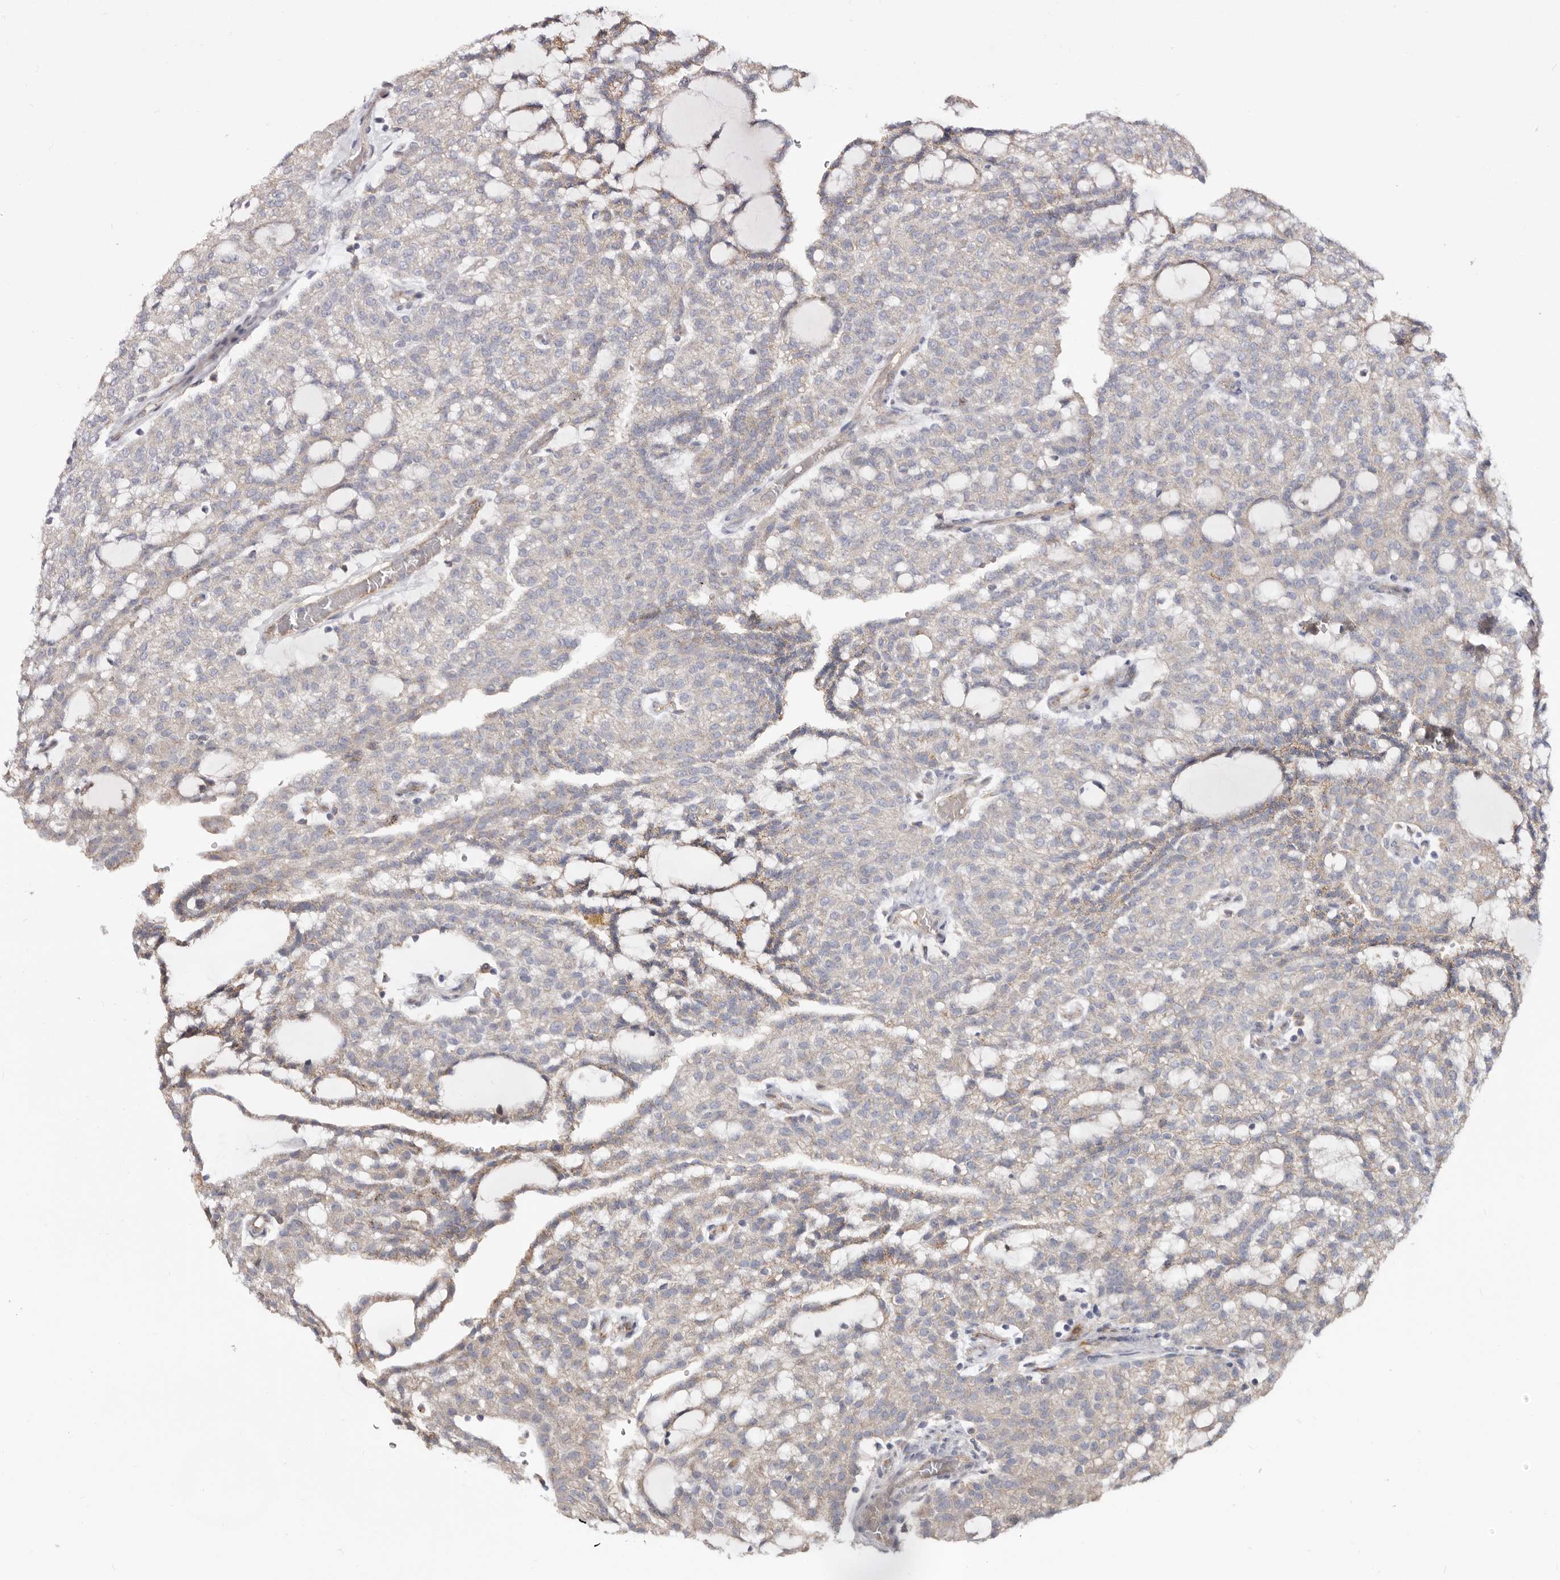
{"staining": {"intensity": "weak", "quantity": "<25%", "location": "cytoplasmic/membranous"}, "tissue": "renal cancer", "cell_type": "Tumor cells", "image_type": "cancer", "snomed": [{"axis": "morphology", "description": "Adenocarcinoma, NOS"}, {"axis": "topography", "description": "Kidney"}], "caption": "Renal adenocarcinoma was stained to show a protein in brown. There is no significant staining in tumor cells.", "gene": "LRRC25", "patient": {"sex": "male", "age": 63}}